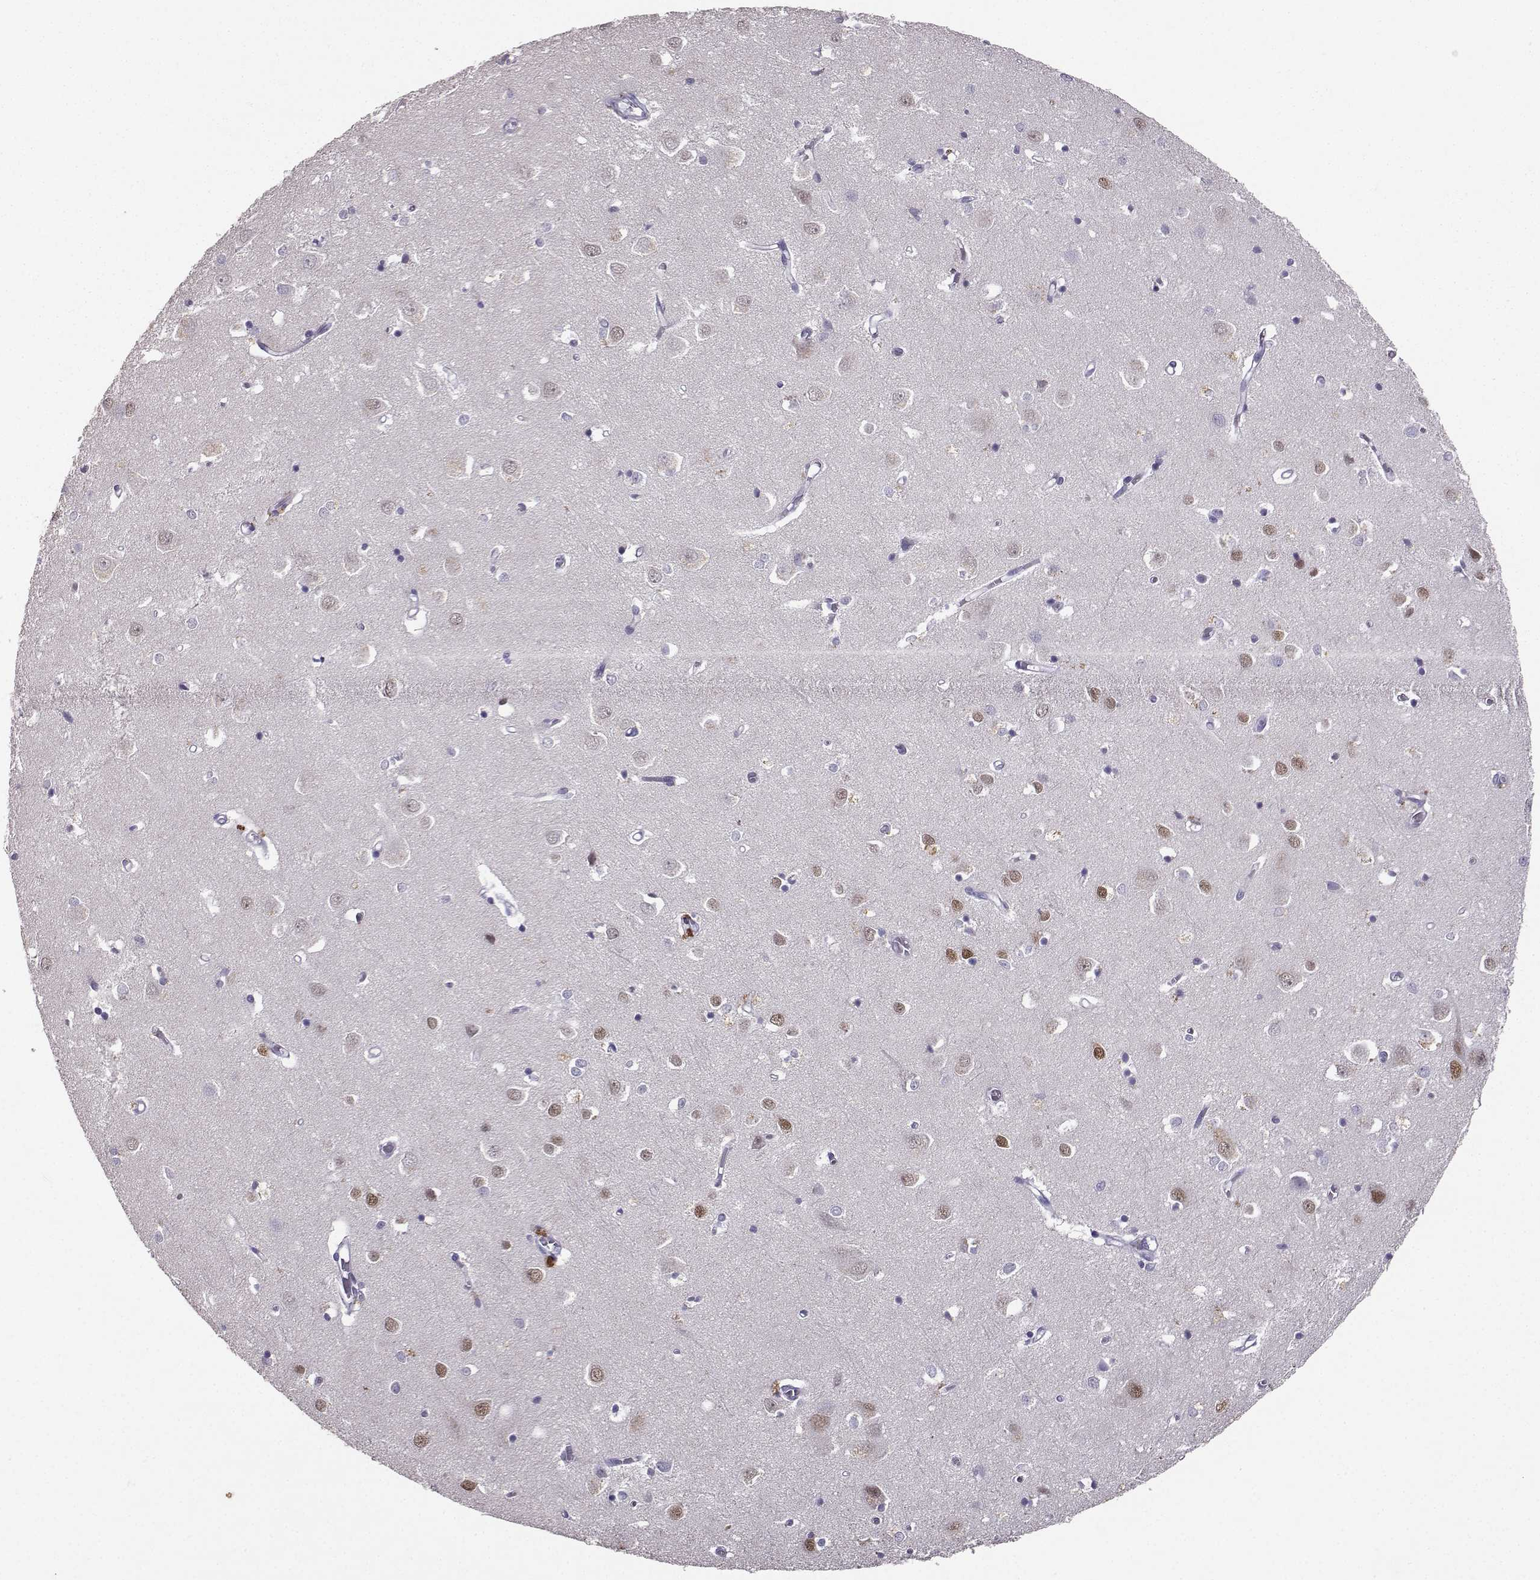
{"staining": {"intensity": "negative", "quantity": "none", "location": "none"}, "tissue": "cerebral cortex", "cell_type": "Endothelial cells", "image_type": "normal", "snomed": [{"axis": "morphology", "description": "Normal tissue, NOS"}, {"axis": "topography", "description": "Cerebral cortex"}], "caption": "DAB immunohistochemical staining of unremarkable human cerebral cortex exhibits no significant expression in endothelial cells.", "gene": "TBR1", "patient": {"sex": "male", "age": 70}}